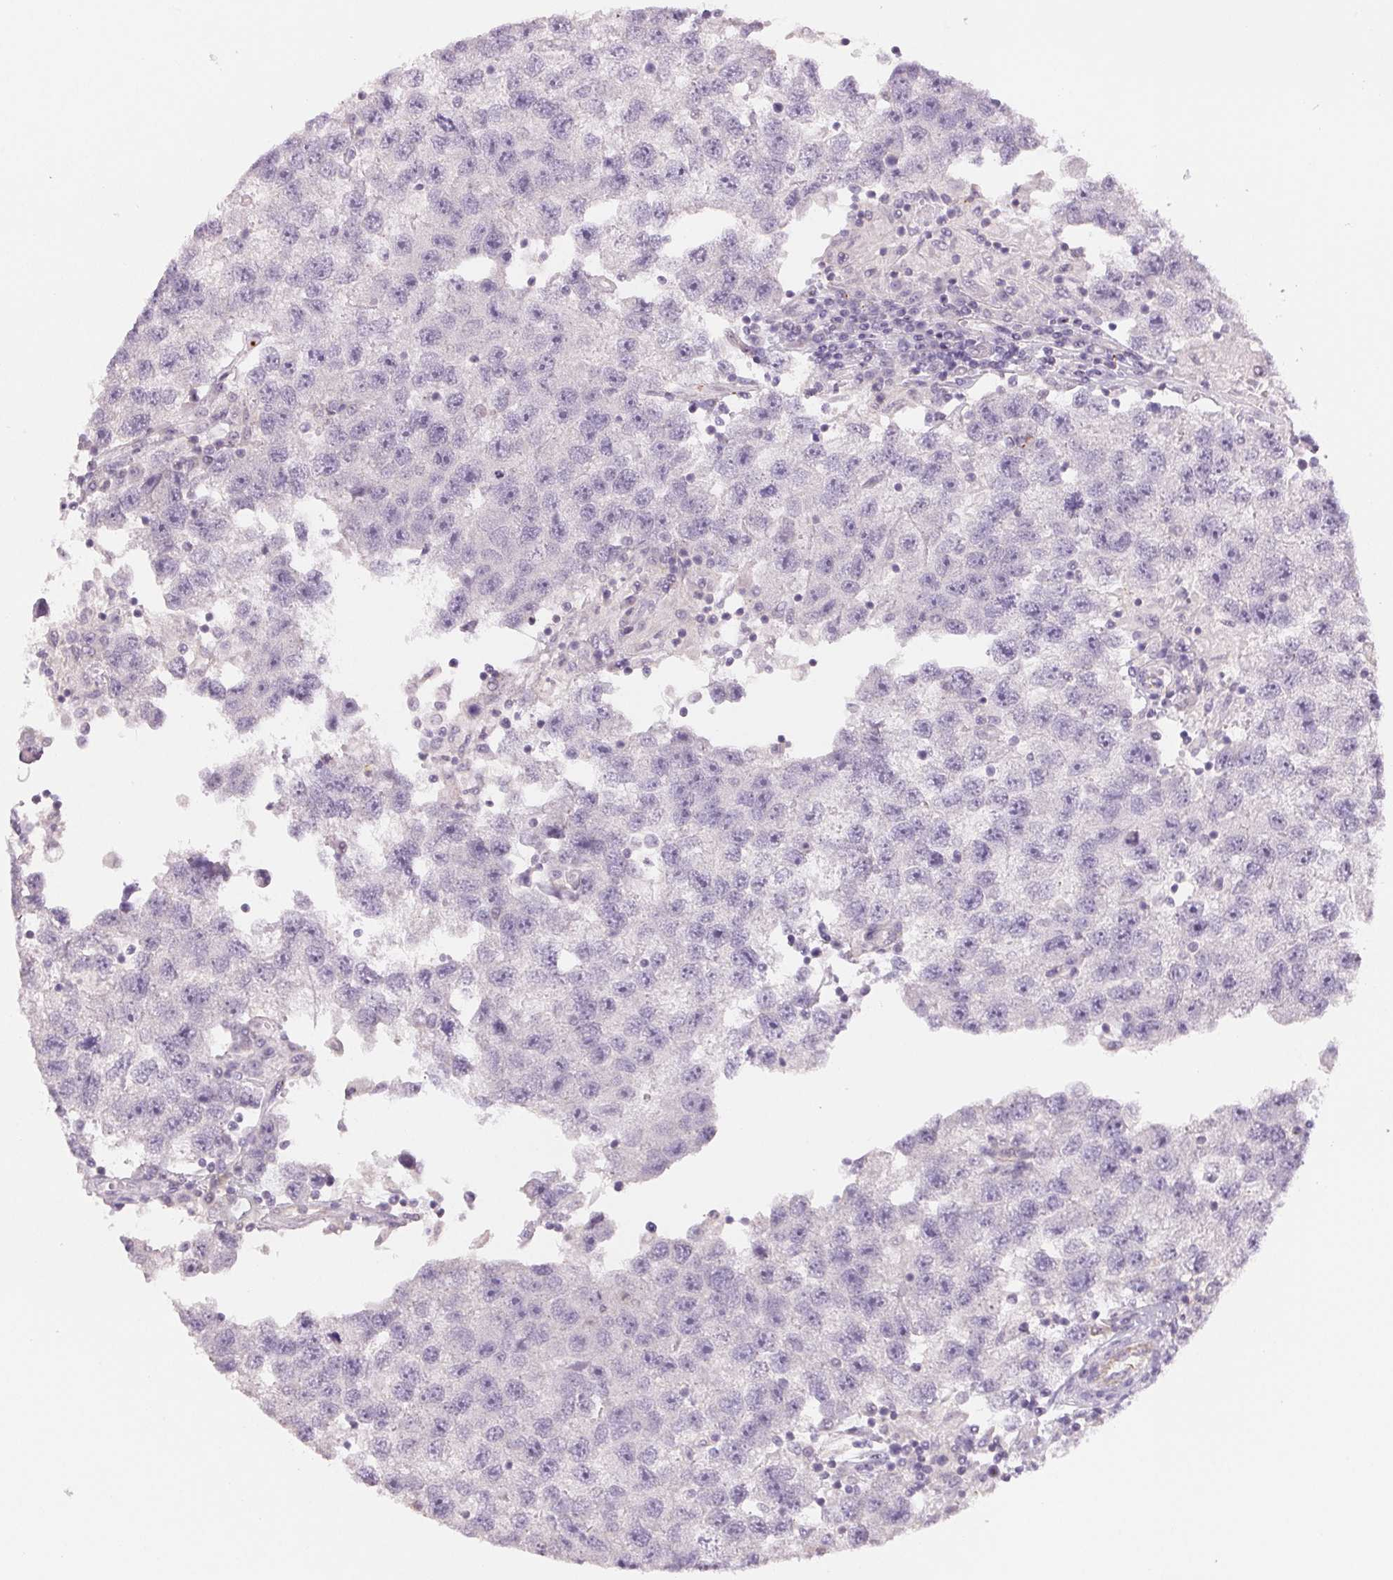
{"staining": {"intensity": "negative", "quantity": "none", "location": "none"}, "tissue": "testis cancer", "cell_type": "Tumor cells", "image_type": "cancer", "snomed": [{"axis": "morphology", "description": "Seminoma, NOS"}, {"axis": "topography", "description": "Testis"}], "caption": "There is no significant staining in tumor cells of seminoma (testis).", "gene": "ANKRD13B", "patient": {"sex": "male", "age": 26}}